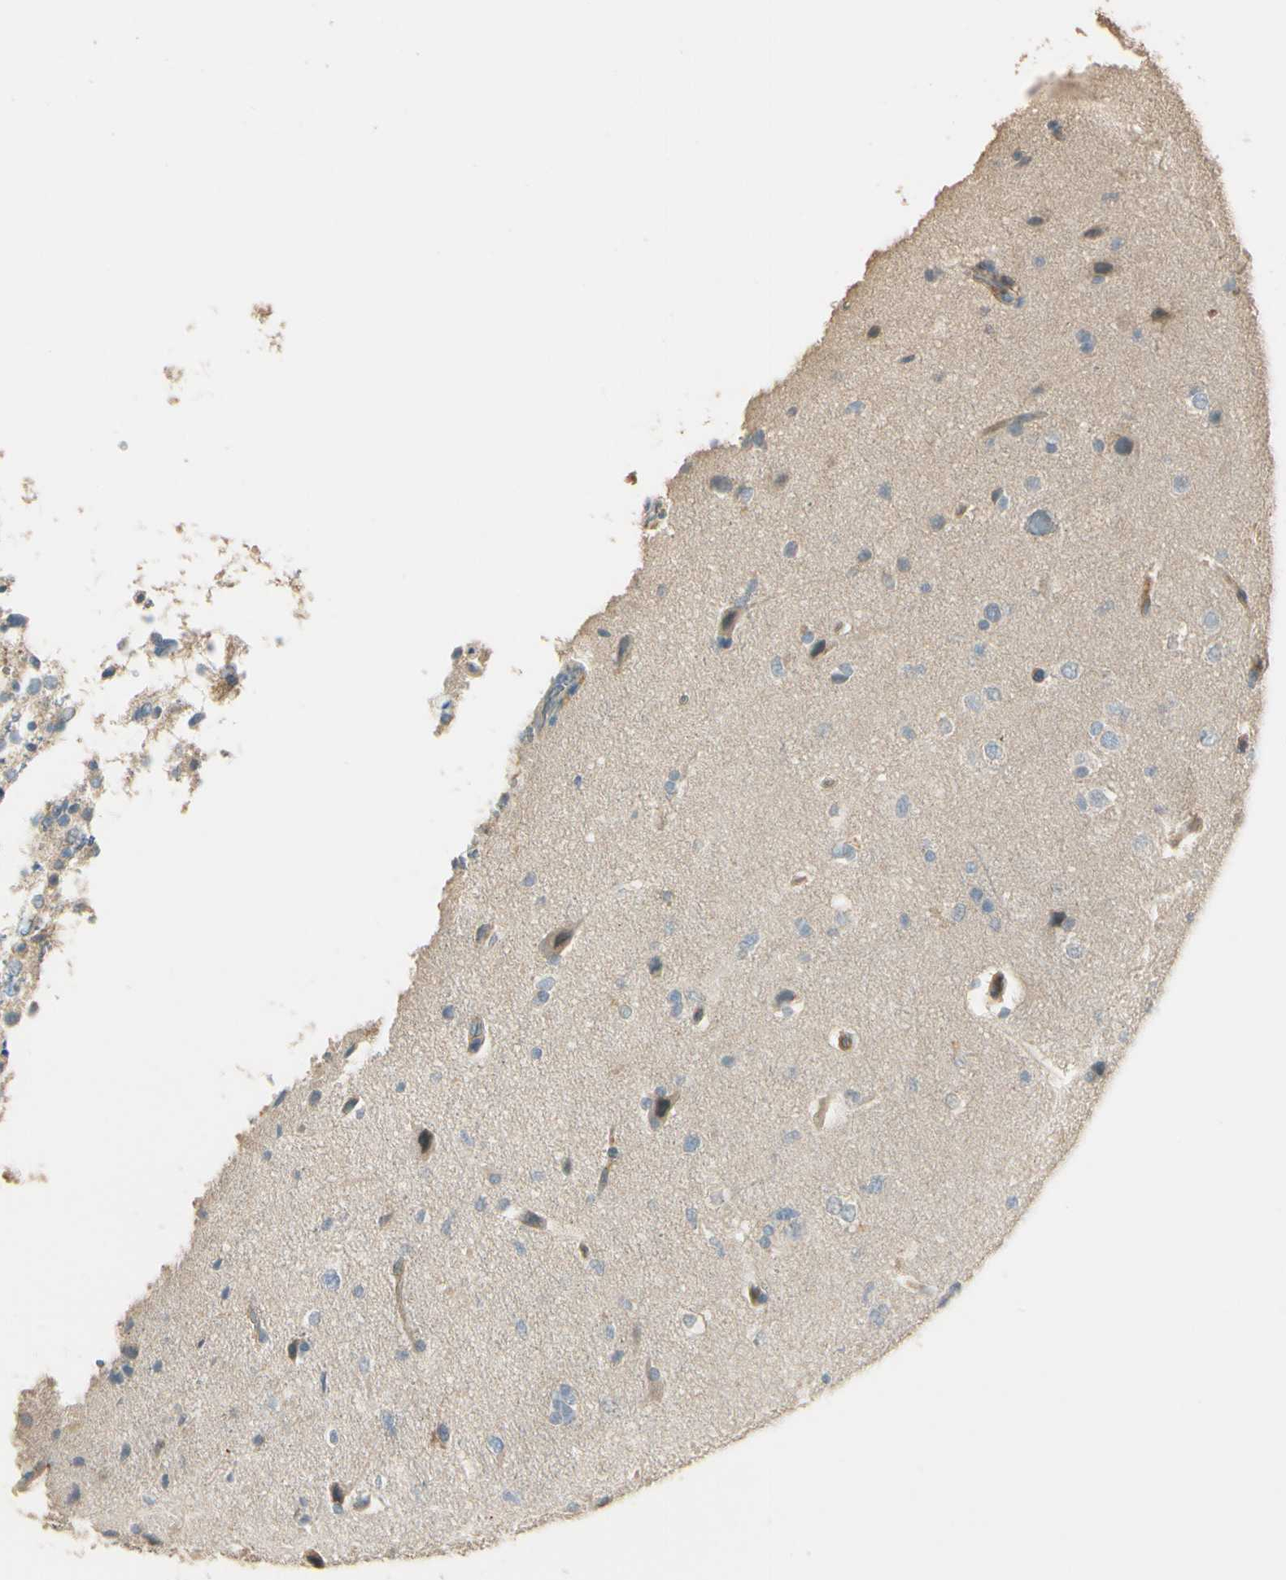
{"staining": {"intensity": "weak", "quantity": "25%-75%", "location": "cytoplasmic/membranous"}, "tissue": "glioma", "cell_type": "Tumor cells", "image_type": "cancer", "snomed": [{"axis": "morphology", "description": "Glioma, malignant, Low grade"}, {"axis": "topography", "description": "Brain"}], "caption": "The image shows staining of malignant low-grade glioma, revealing weak cytoplasmic/membranous protein positivity (brown color) within tumor cells. Immunohistochemistry stains the protein of interest in brown and the nuclei are stained blue.", "gene": "PLXNA1", "patient": {"sex": "female", "age": 37}}